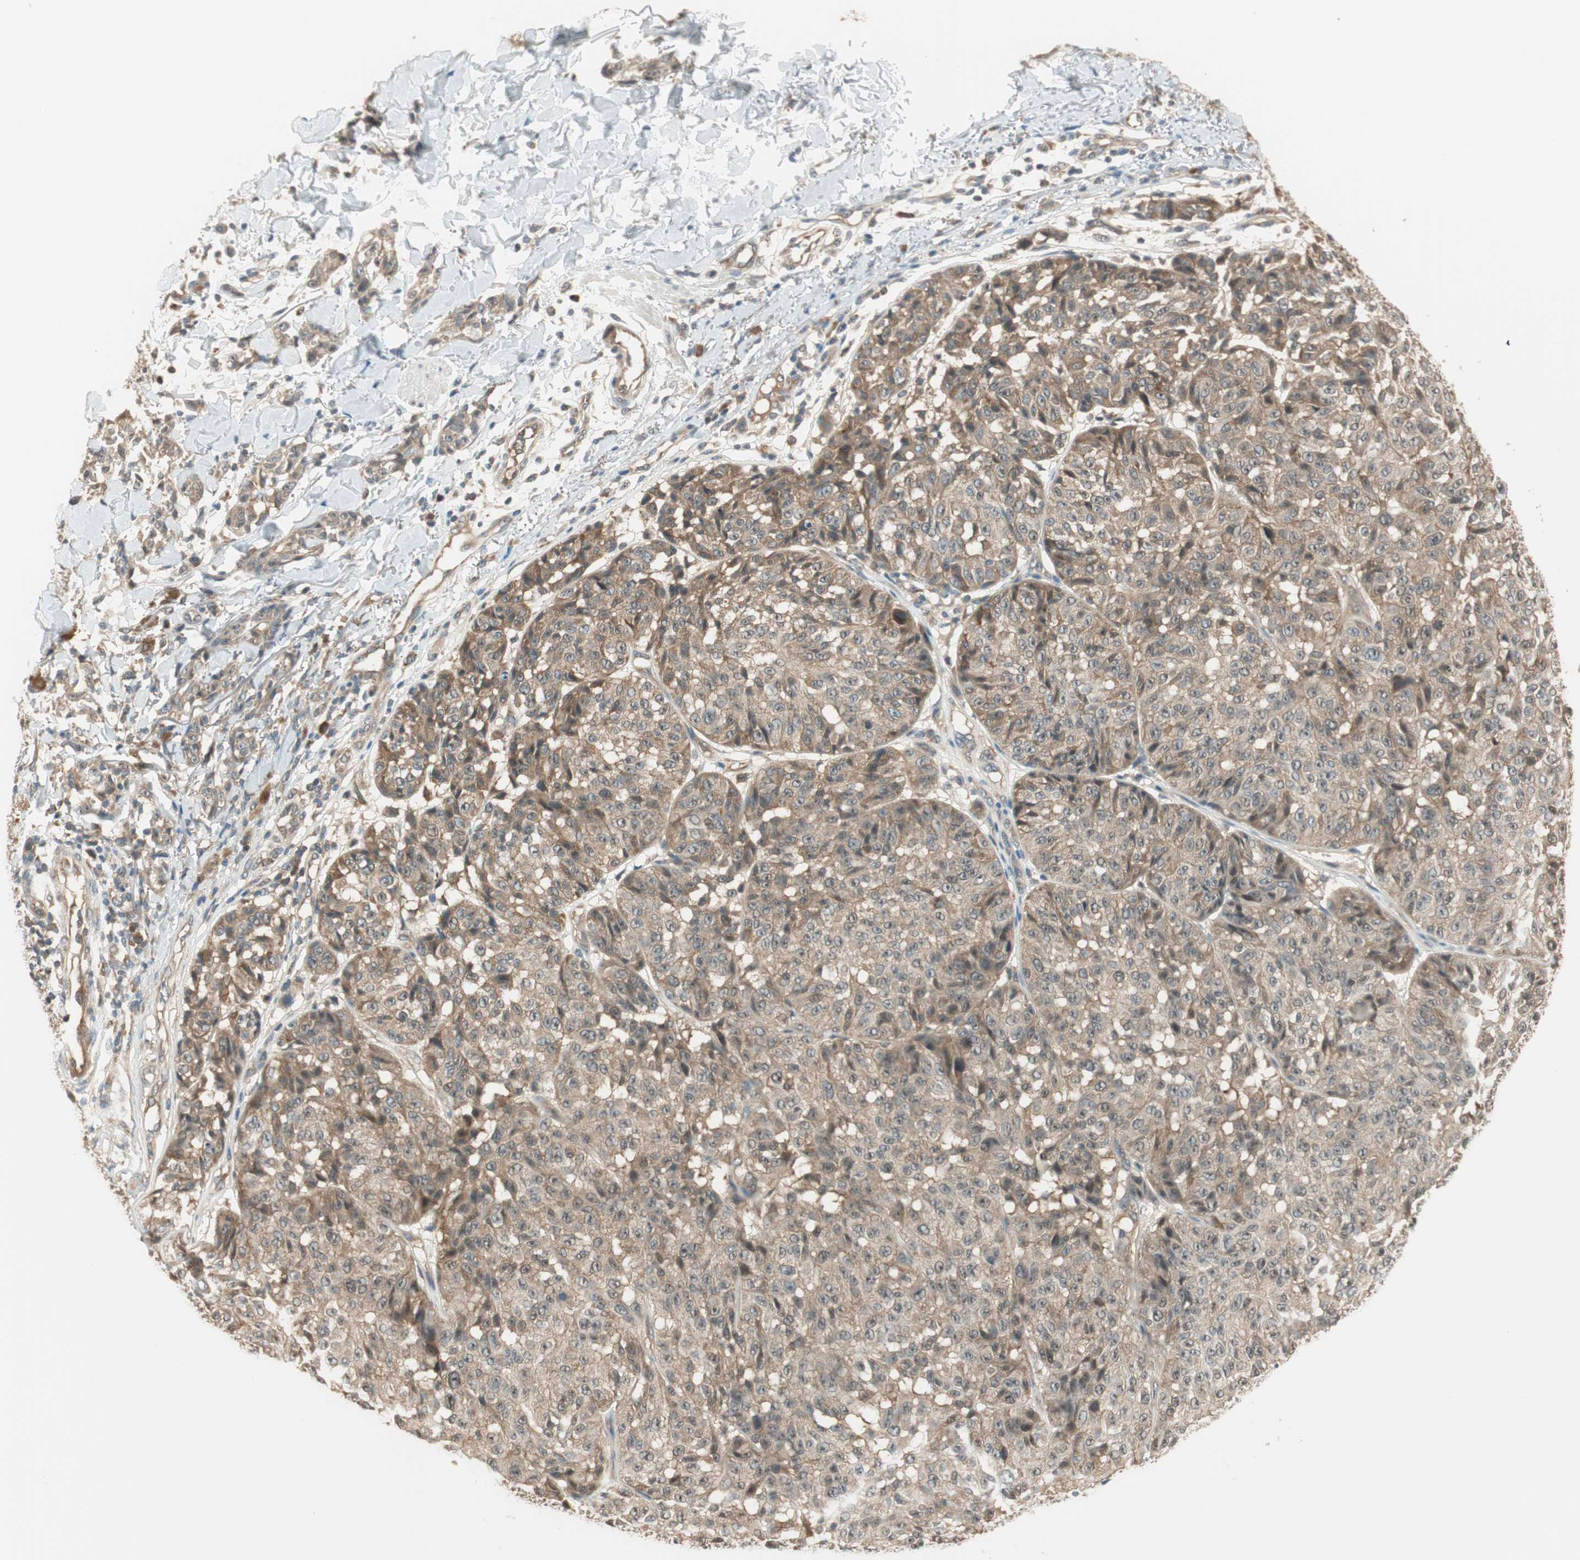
{"staining": {"intensity": "weak", "quantity": "<25%", "location": "cytoplasmic/membranous"}, "tissue": "melanoma", "cell_type": "Tumor cells", "image_type": "cancer", "snomed": [{"axis": "morphology", "description": "Malignant melanoma, NOS"}, {"axis": "topography", "description": "Skin"}], "caption": "The IHC micrograph has no significant positivity in tumor cells of melanoma tissue.", "gene": "IPO5", "patient": {"sex": "female", "age": 46}}